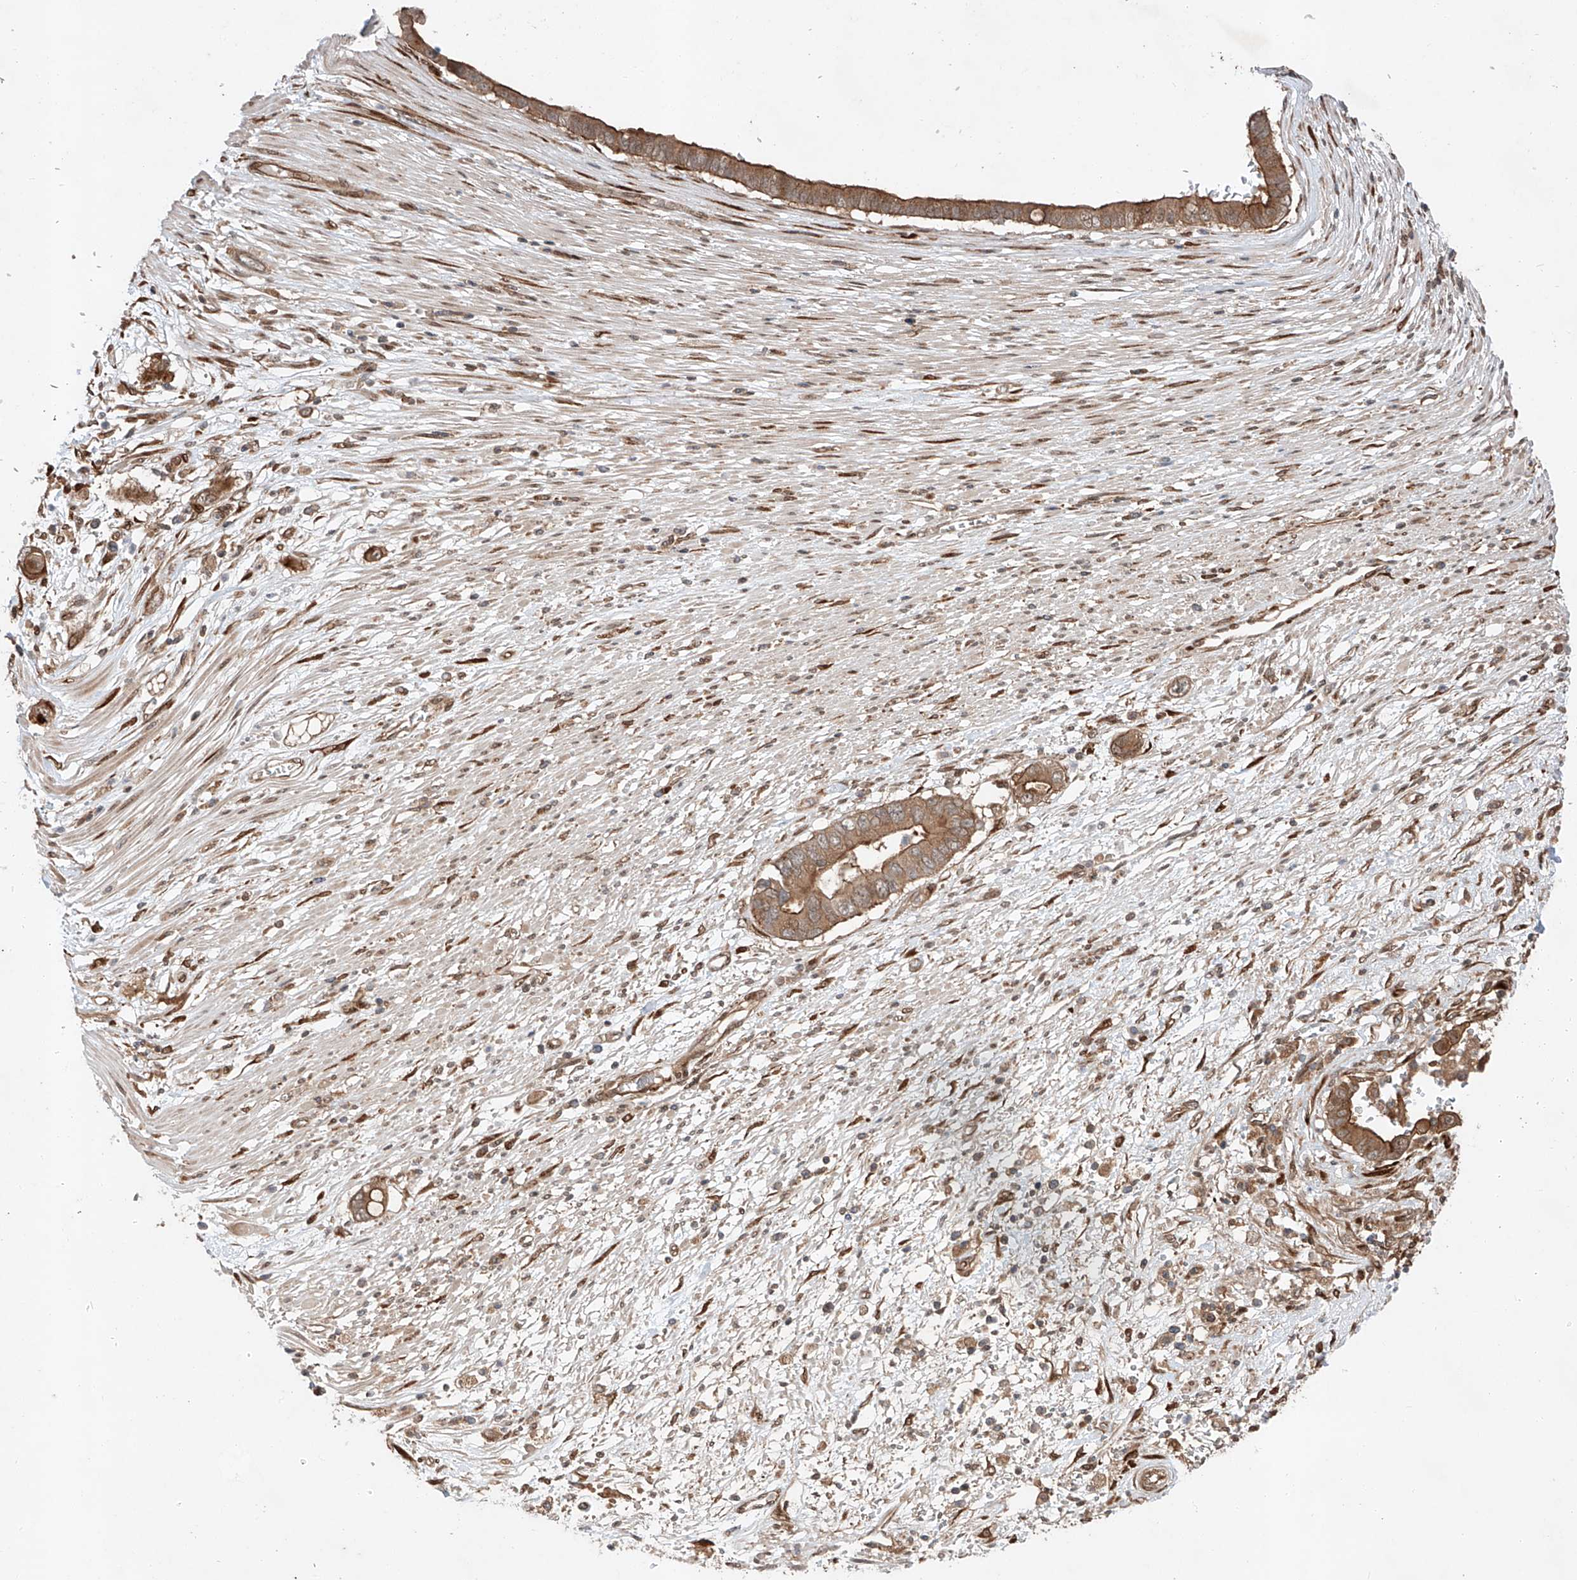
{"staining": {"intensity": "moderate", "quantity": ">75%", "location": "cytoplasmic/membranous"}, "tissue": "pancreatic cancer", "cell_type": "Tumor cells", "image_type": "cancer", "snomed": [{"axis": "morphology", "description": "Adenocarcinoma, NOS"}, {"axis": "topography", "description": "Pancreas"}], "caption": "Brown immunohistochemical staining in human pancreatic adenocarcinoma displays moderate cytoplasmic/membranous expression in about >75% of tumor cells.", "gene": "ZFP28", "patient": {"sex": "male", "age": 68}}